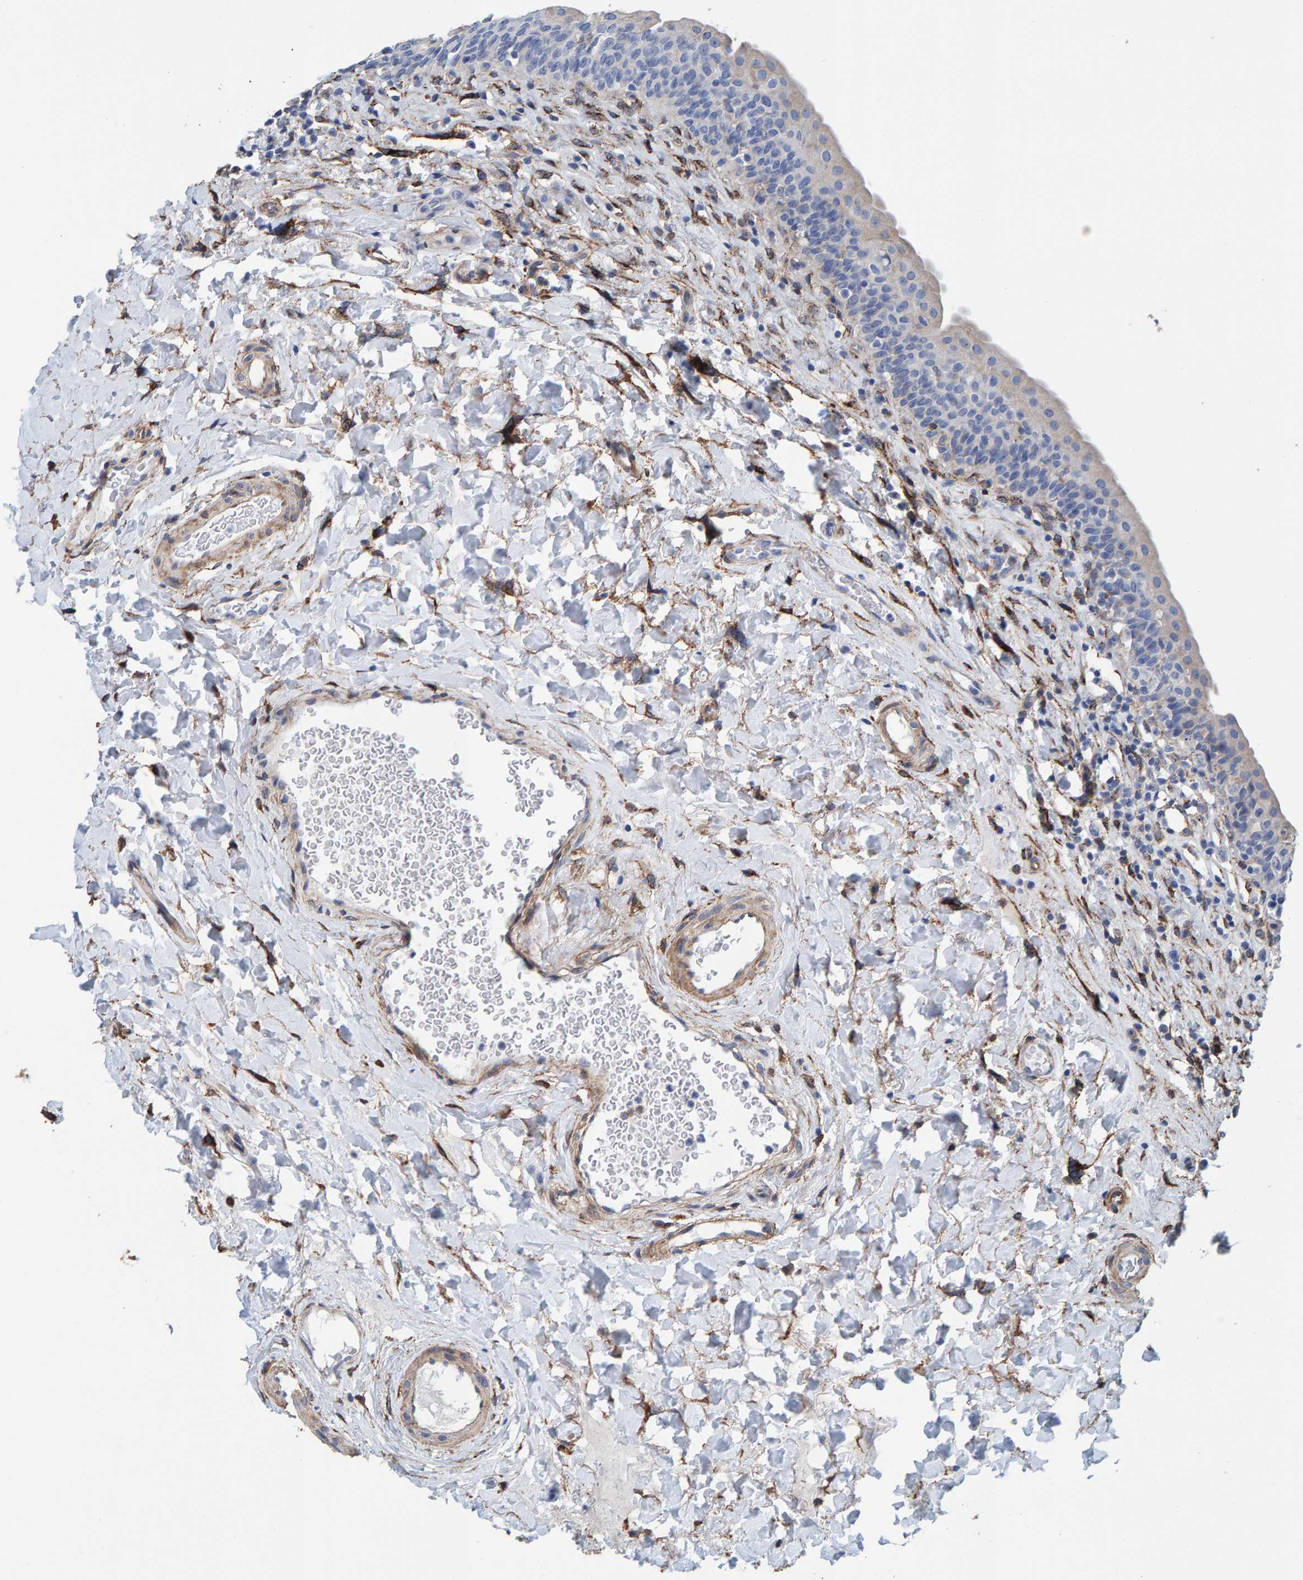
{"staining": {"intensity": "negative", "quantity": "none", "location": "none"}, "tissue": "urinary bladder", "cell_type": "Urothelial cells", "image_type": "normal", "snomed": [{"axis": "morphology", "description": "Normal tissue, NOS"}, {"axis": "topography", "description": "Urinary bladder"}], "caption": "Human urinary bladder stained for a protein using IHC reveals no expression in urothelial cells.", "gene": "LRP1", "patient": {"sex": "male", "age": 83}}